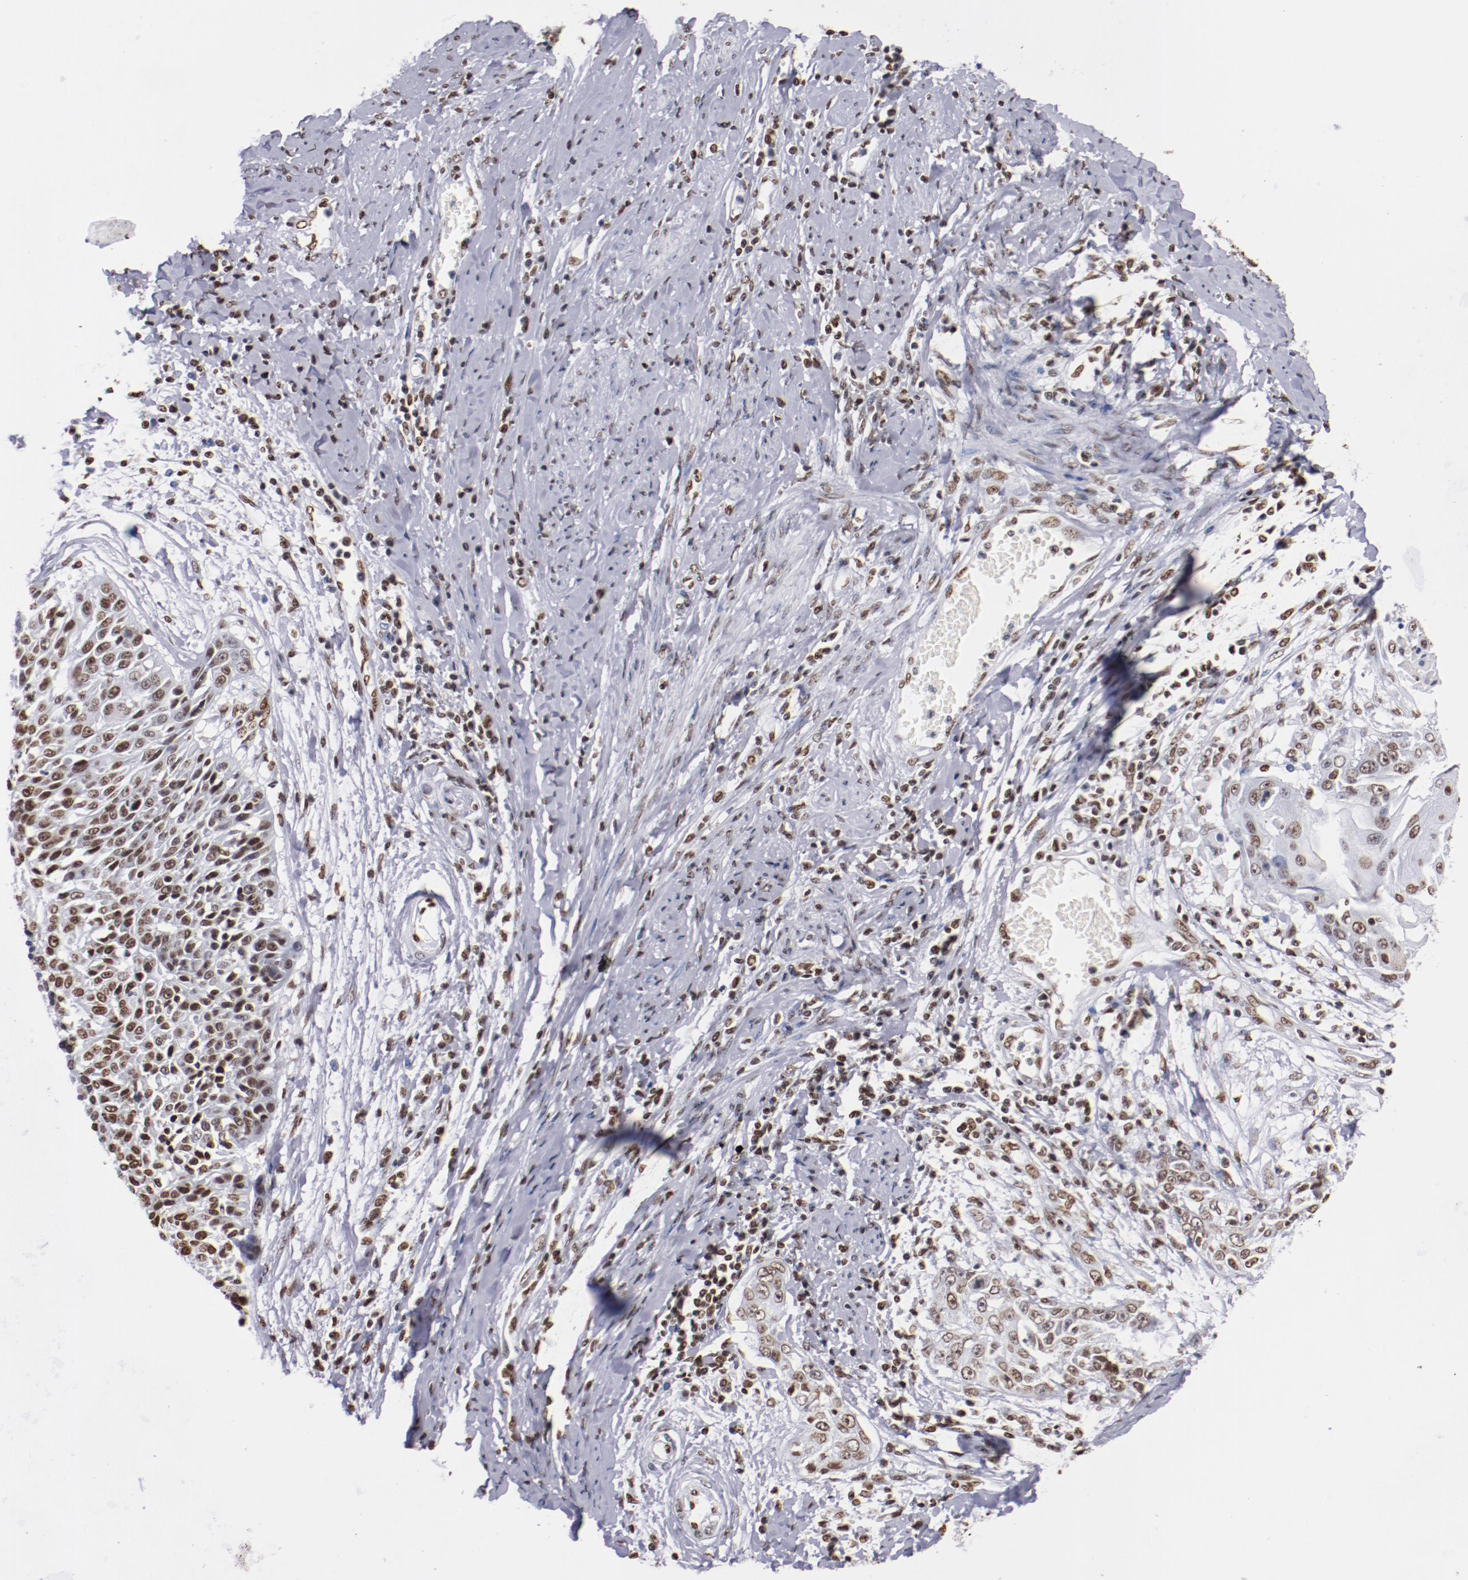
{"staining": {"intensity": "moderate", "quantity": ">75%", "location": "nuclear"}, "tissue": "cervical cancer", "cell_type": "Tumor cells", "image_type": "cancer", "snomed": [{"axis": "morphology", "description": "Squamous cell carcinoma, NOS"}, {"axis": "topography", "description": "Cervix"}], "caption": "Brown immunohistochemical staining in human cervical cancer demonstrates moderate nuclear staining in about >75% of tumor cells. (DAB (3,3'-diaminobenzidine) IHC with brightfield microscopy, high magnification).", "gene": "IFI16", "patient": {"sex": "female", "age": 64}}